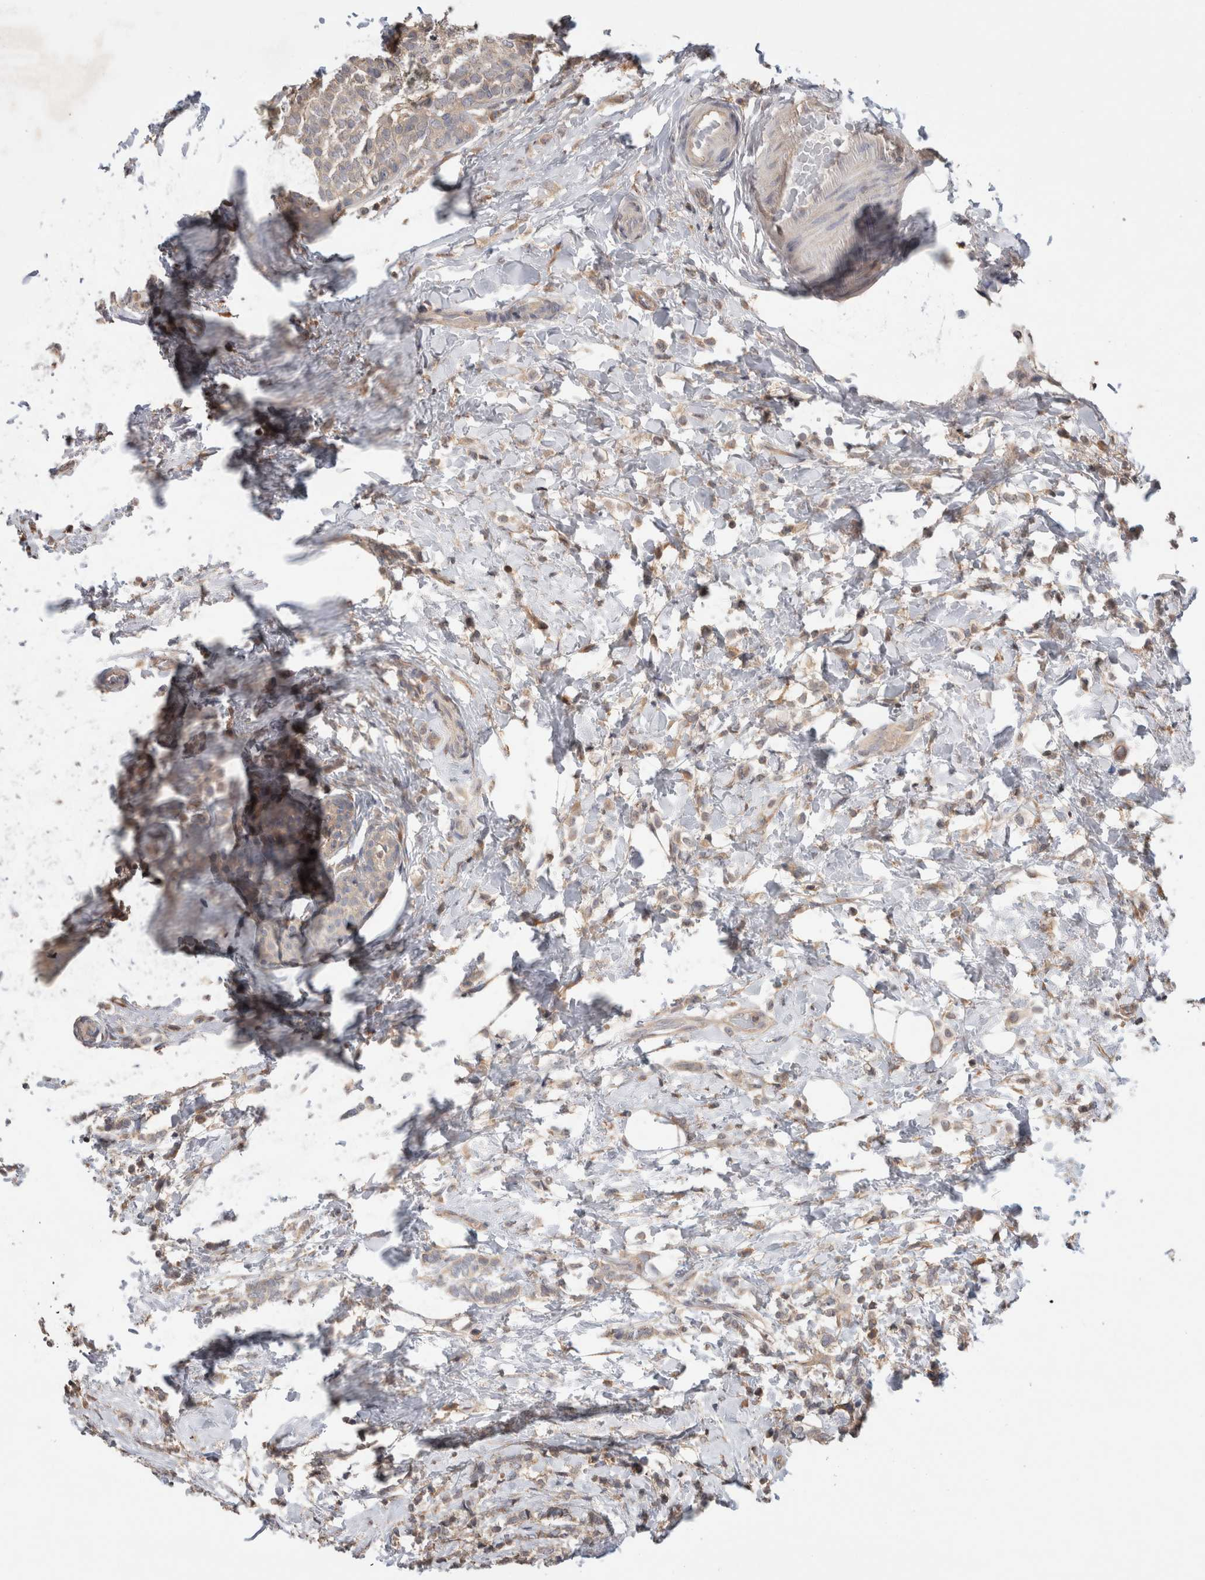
{"staining": {"intensity": "weak", "quantity": ">75%", "location": "cytoplasmic/membranous"}, "tissue": "breast cancer", "cell_type": "Tumor cells", "image_type": "cancer", "snomed": [{"axis": "morphology", "description": "Lobular carcinoma"}, {"axis": "topography", "description": "Breast"}], "caption": "IHC staining of breast cancer, which demonstrates low levels of weak cytoplasmic/membranous expression in about >75% of tumor cells indicating weak cytoplasmic/membranous protein positivity. The staining was performed using DAB (3,3'-diaminobenzidine) (brown) for protein detection and nuclei were counterstained in hematoxylin (blue).", "gene": "TRIM5", "patient": {"sex": "female", "age": 50}}